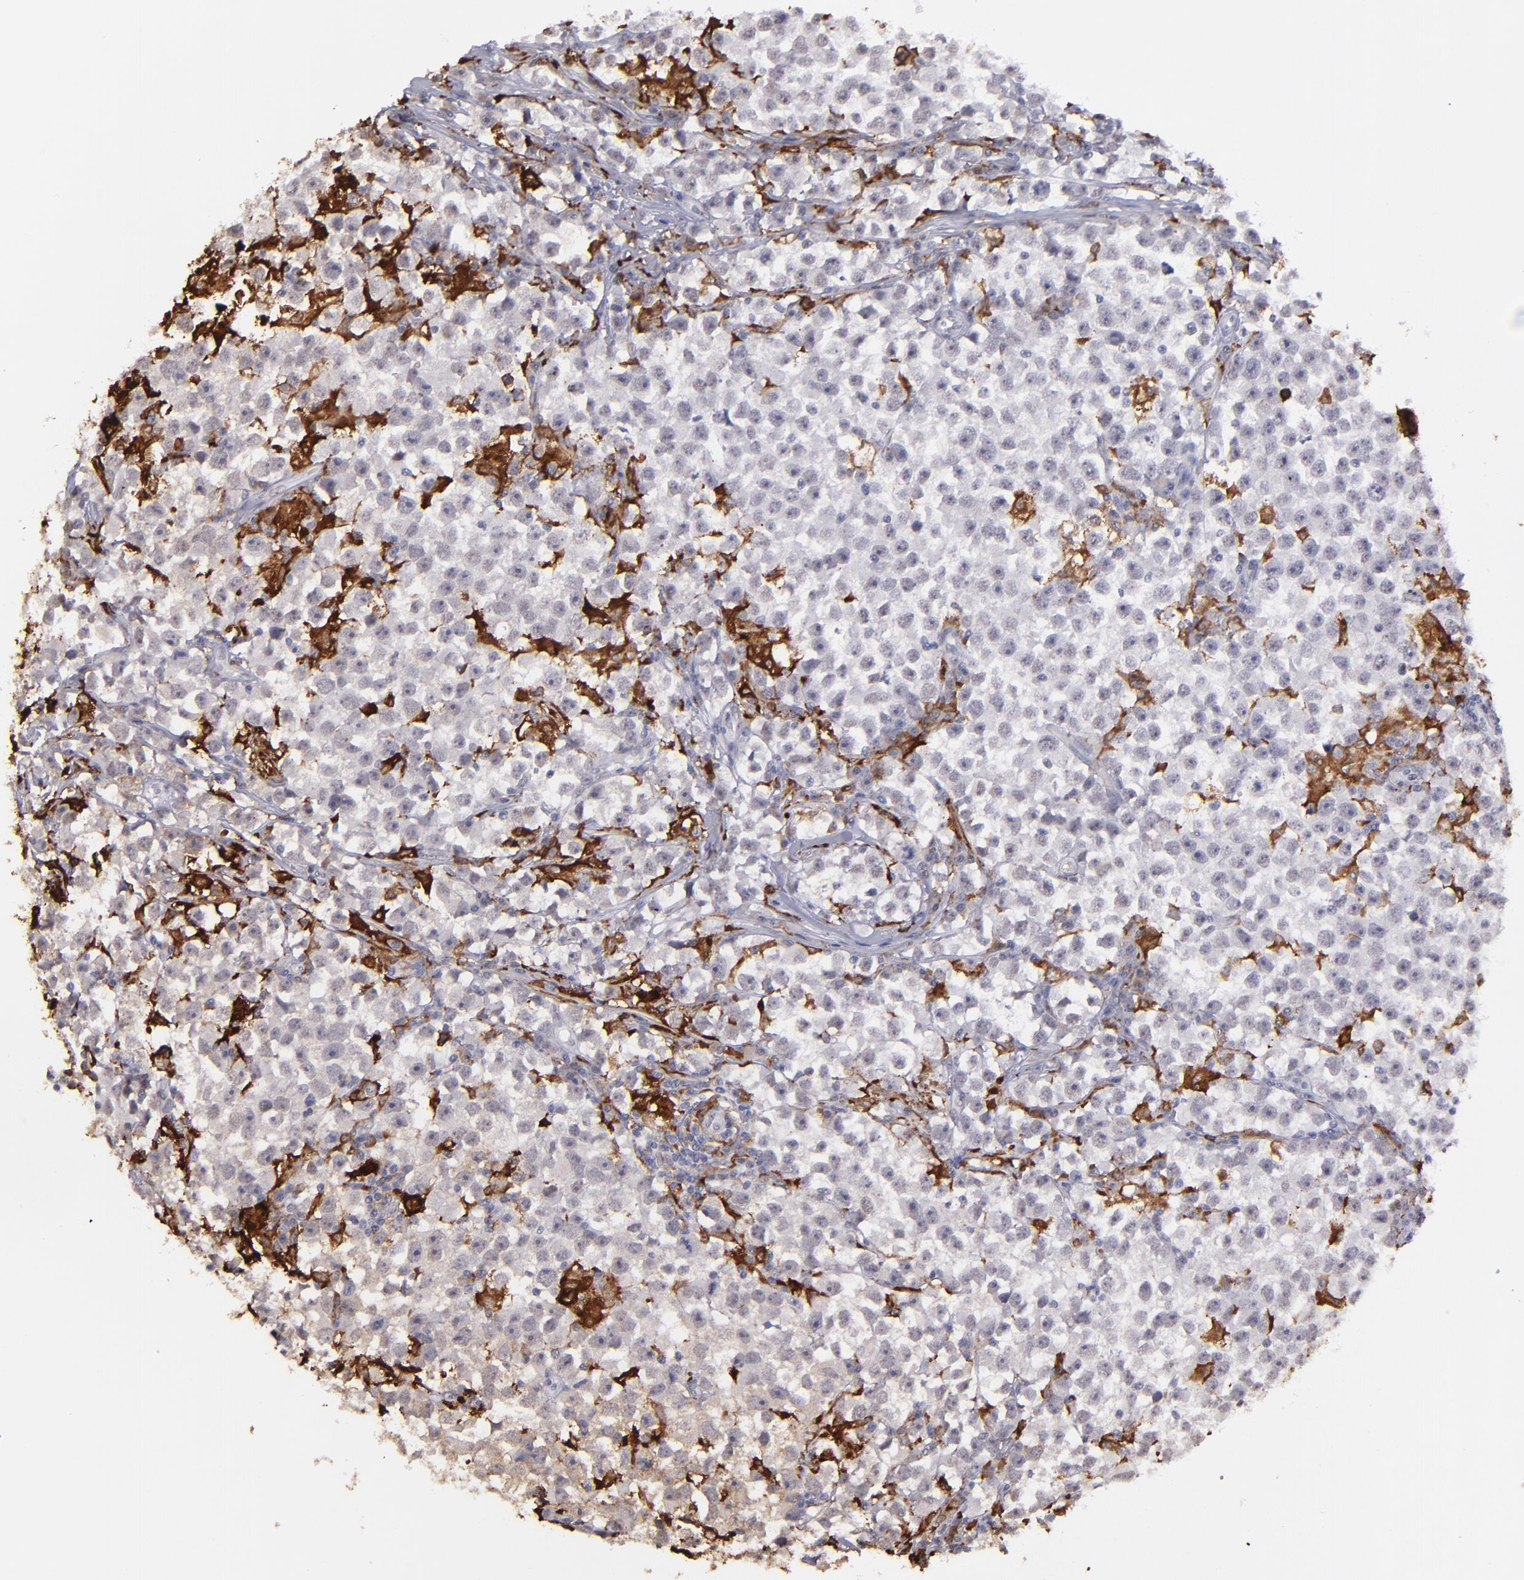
{"staining": {"intensity": "negative", "quantity": "none", "location": "none"}, "tissue": "testis cancer", "cell_type": "Tumor cells", "image_type": "cancer", "snomed": [{"axis": "morphology", "description": "Seminoma, NOS"}, {"axis": "topography", "description": "Testis"}], "caption": "A micrograph of testis cancer stained for a protein shows no brown staining in tumor cells.", "gene": "NCF2", "patient": {"sex": "male", "age": 33}}